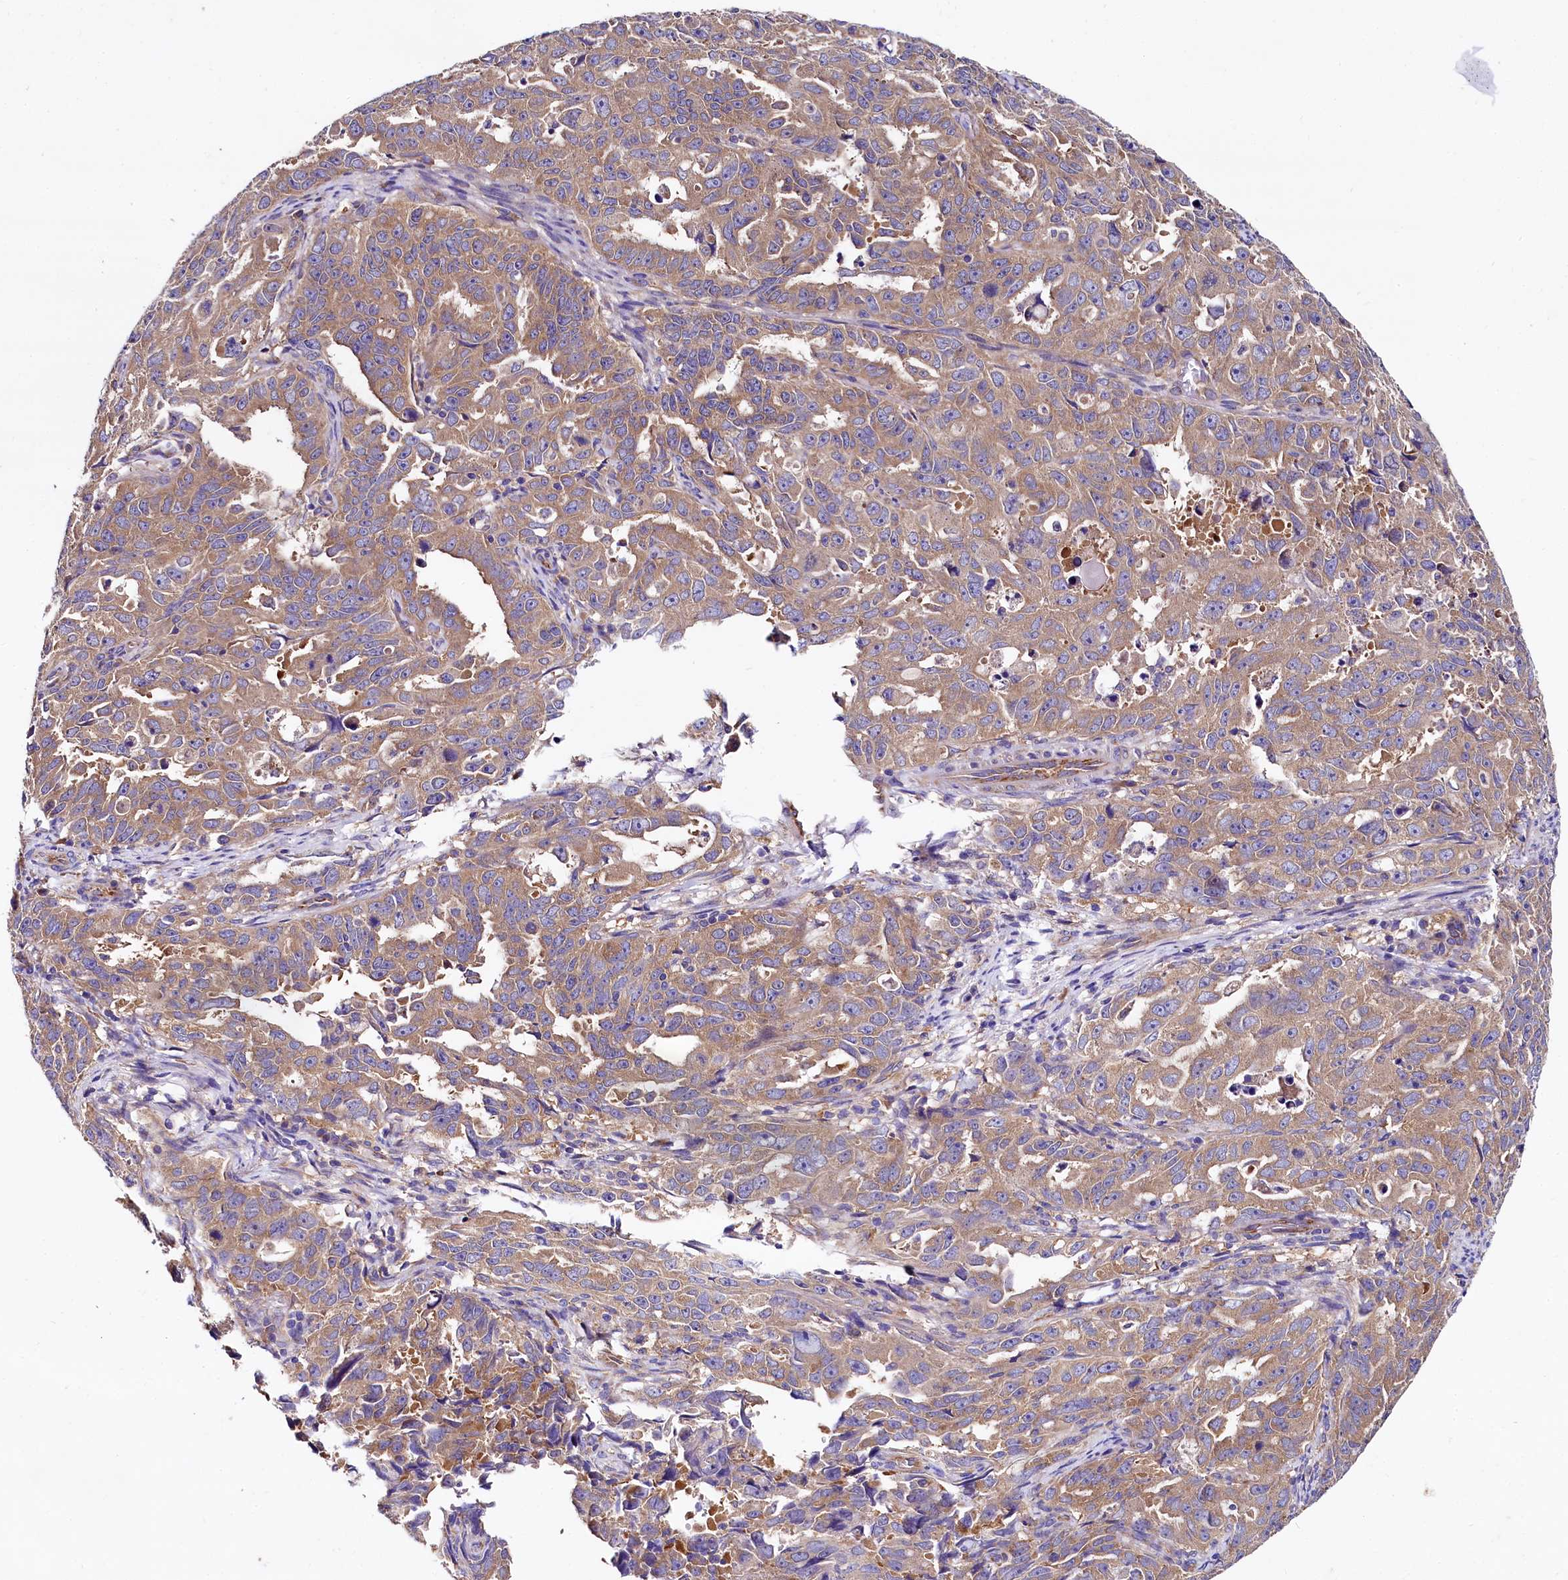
{"staining": {"intensity": "moderate", "quantity": ">75%", "location": "cytoplasmic/membranous"}, "tissue": "endometrial cancer", "cell_type": "Tumor cells", "image_type": "cancer", "snomed": [{"axis": "morphology", "description": "Adenocarcinoma, NOS"}, {"axis": "topography", "description": "Endometrium"}], "caption": "Protein expression analysis of endometrial adenocarcinoma reveals moderate cytoplasmic/membranous expression in approximately >75% of tumor cells.", "gene": "QARS1", "patient": {"sex": "female", "age": 65}}